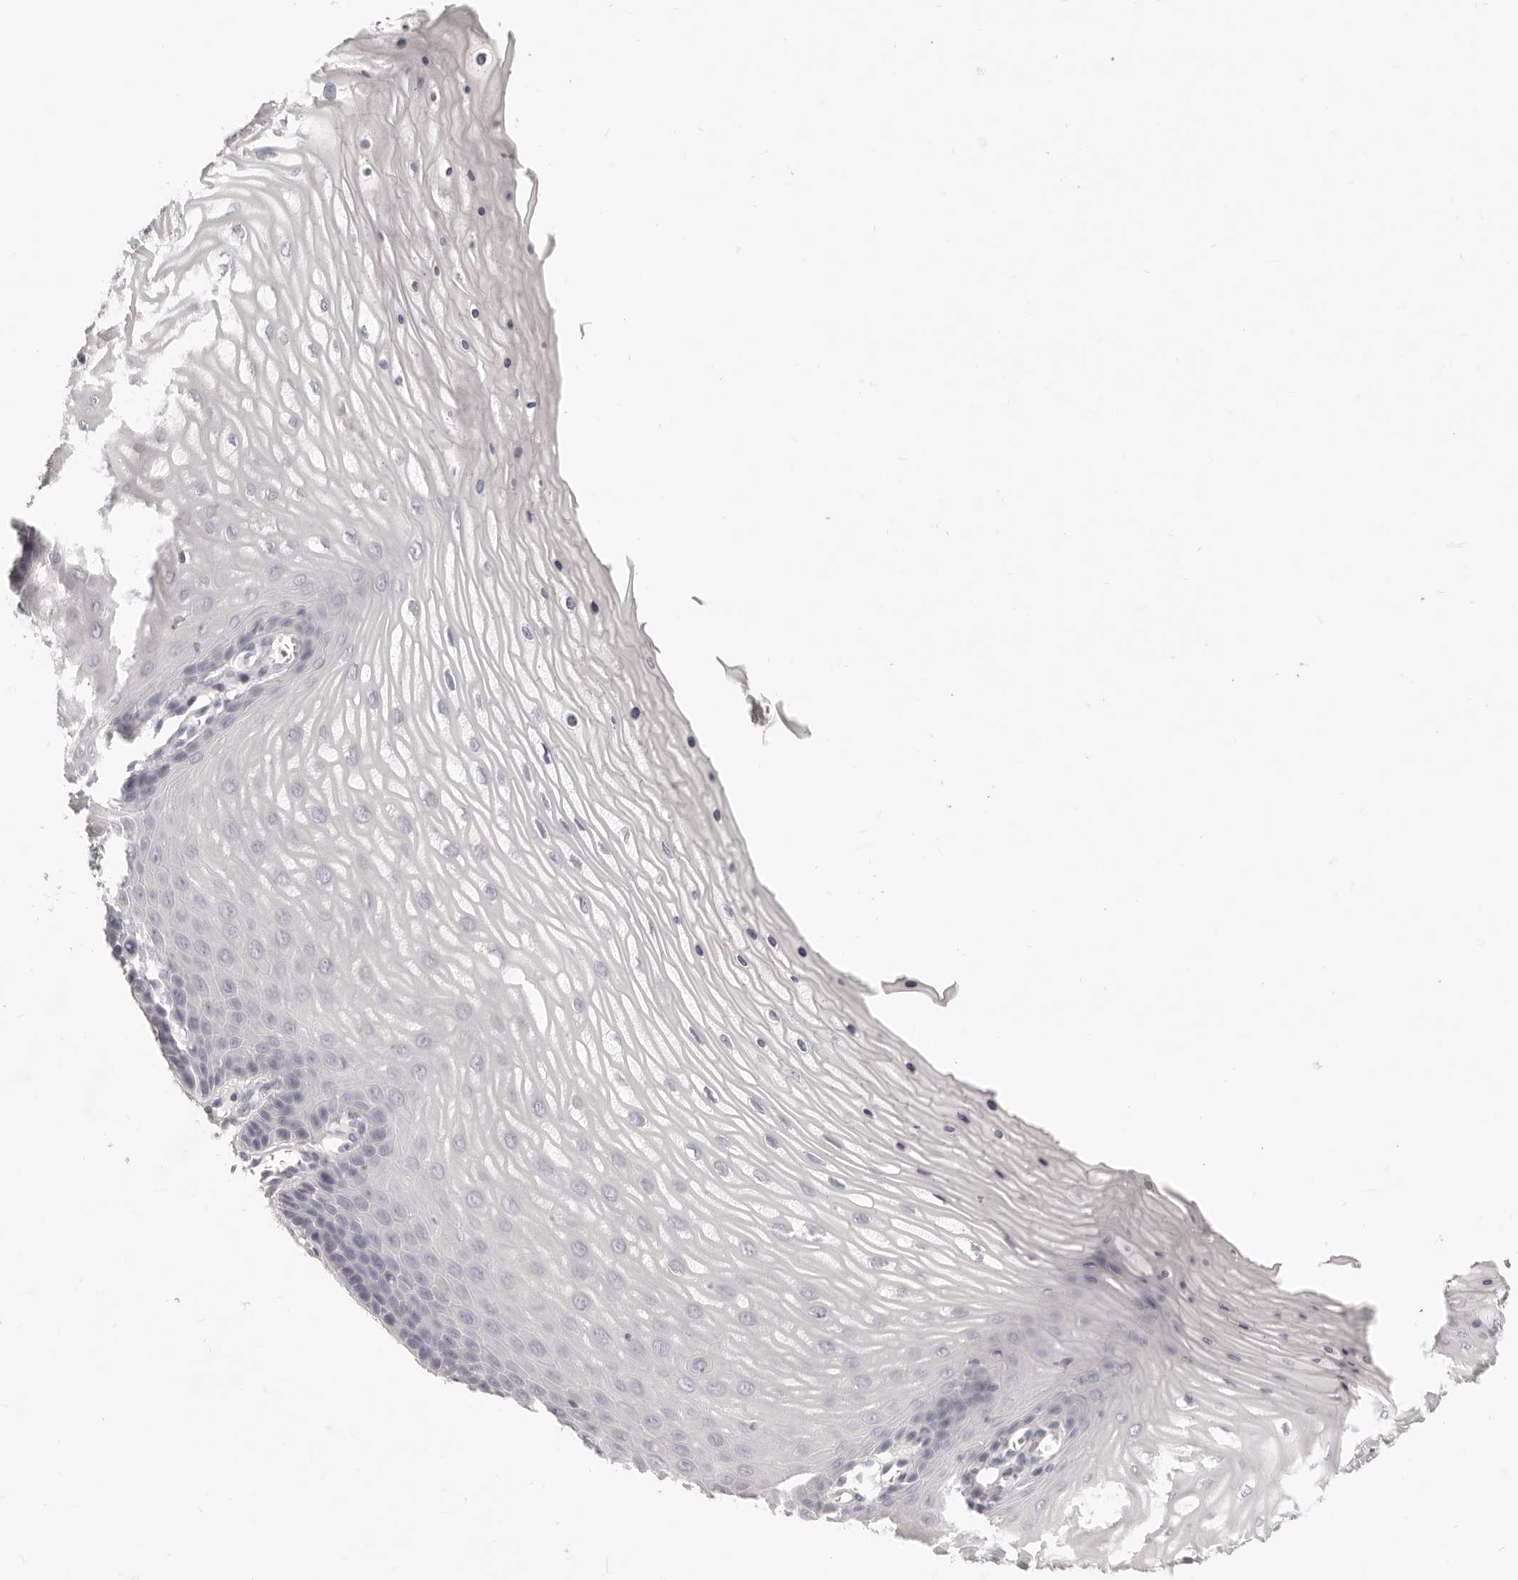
{"staining": {"intensity": "negative", "quantity": "none", "location": "none"}, "tissue": "cervix", "cell_type": "Glandular cells", "image_type": "normal", "snomed": [{"axis": "morphology", "description": "Normal tissue, NOS"}, {"axis": "topography", "description": "Cervix"}], "caption": "IHC of benign human cervix displays no positivity in glandular cells. (Immunohistochemistry, brightfield microscopy, high magnification).", "gene": "FABP1", "patient": {"sex": "female", "age": 55}}